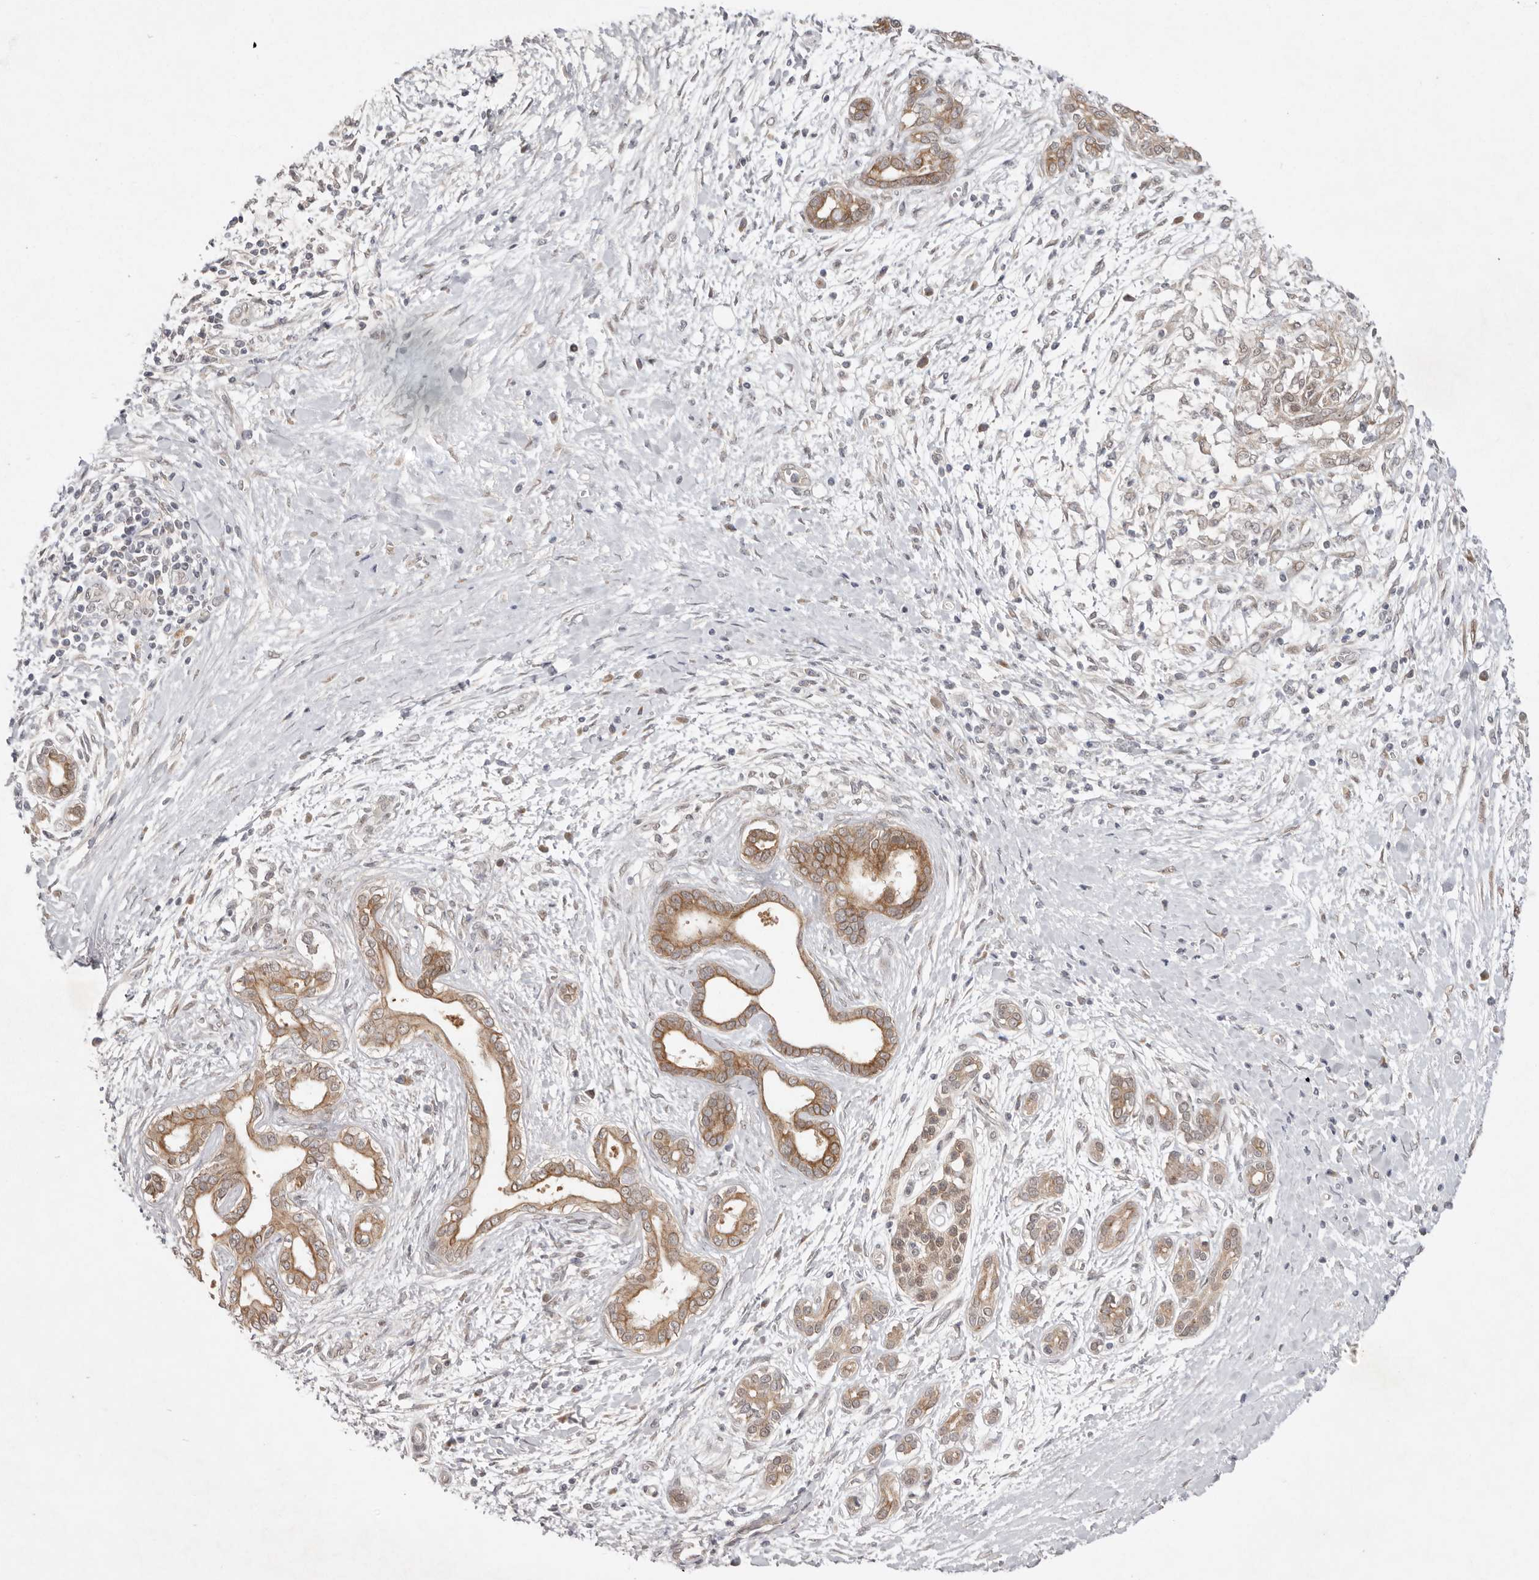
{"staining": {"intensity": "moderate", "quantity": ">75%", "location": "cytoplasmic/membranous"}, "tissue": "pancreatic cancer", "cell_type": "Tumor cells", "image_type": "cancer", "snomed": [{"axis": "morphology", "description": "Adenocarcinoma, NOS"}, {"axis": "topography", "description": "Pancreas"}], "caption": "Tumor cells reveal medium levels of moderate cytoplasmic/membranous staining in approximately >75% of cells in pancreatic adenocarcinoma. (brown staining indicates protein expression, while blue staining denotes nuclei).", "gene": "NSUN4", "patient": {"sex": "male", "age": 58}}